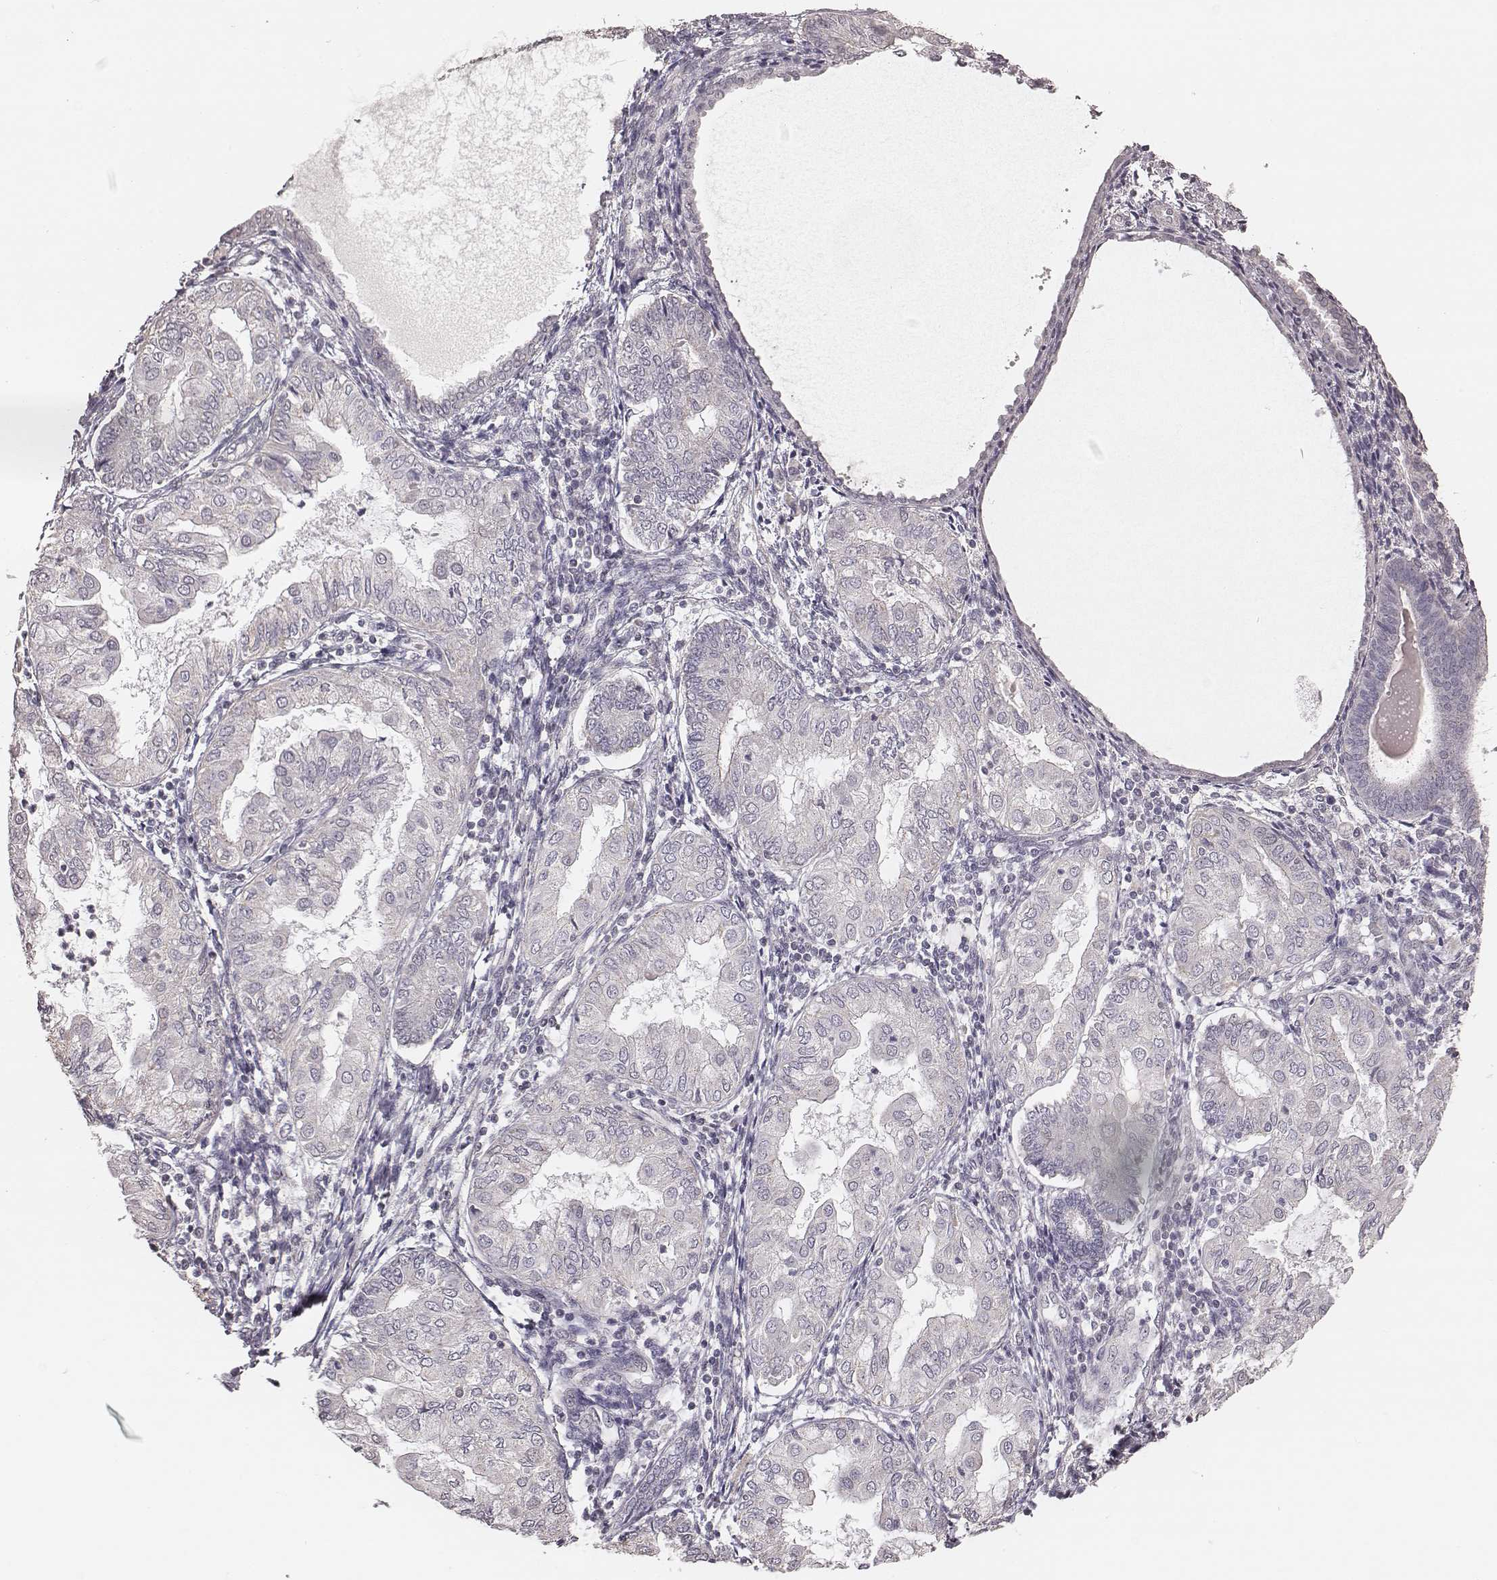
{"staining": {"intensity": "negative", "quantity": "none", "location": "none"}, "tissue": "endometrial cancer", "cell_type": "Tumor cells", "image_type": "cancer", "snomed": [{"axis": "morphology", "description": "Adenocarcinoma, NOS"}, {"axis": "topography", "description": "Endometrium"}], "caption": "DAB immunohistochemical staining of endometrial cancer (adenocarcinoma) shows no significant expression in tumor cells.", "gene": "SLC7A4", "patient": {"sex": "female", "age": 68}}